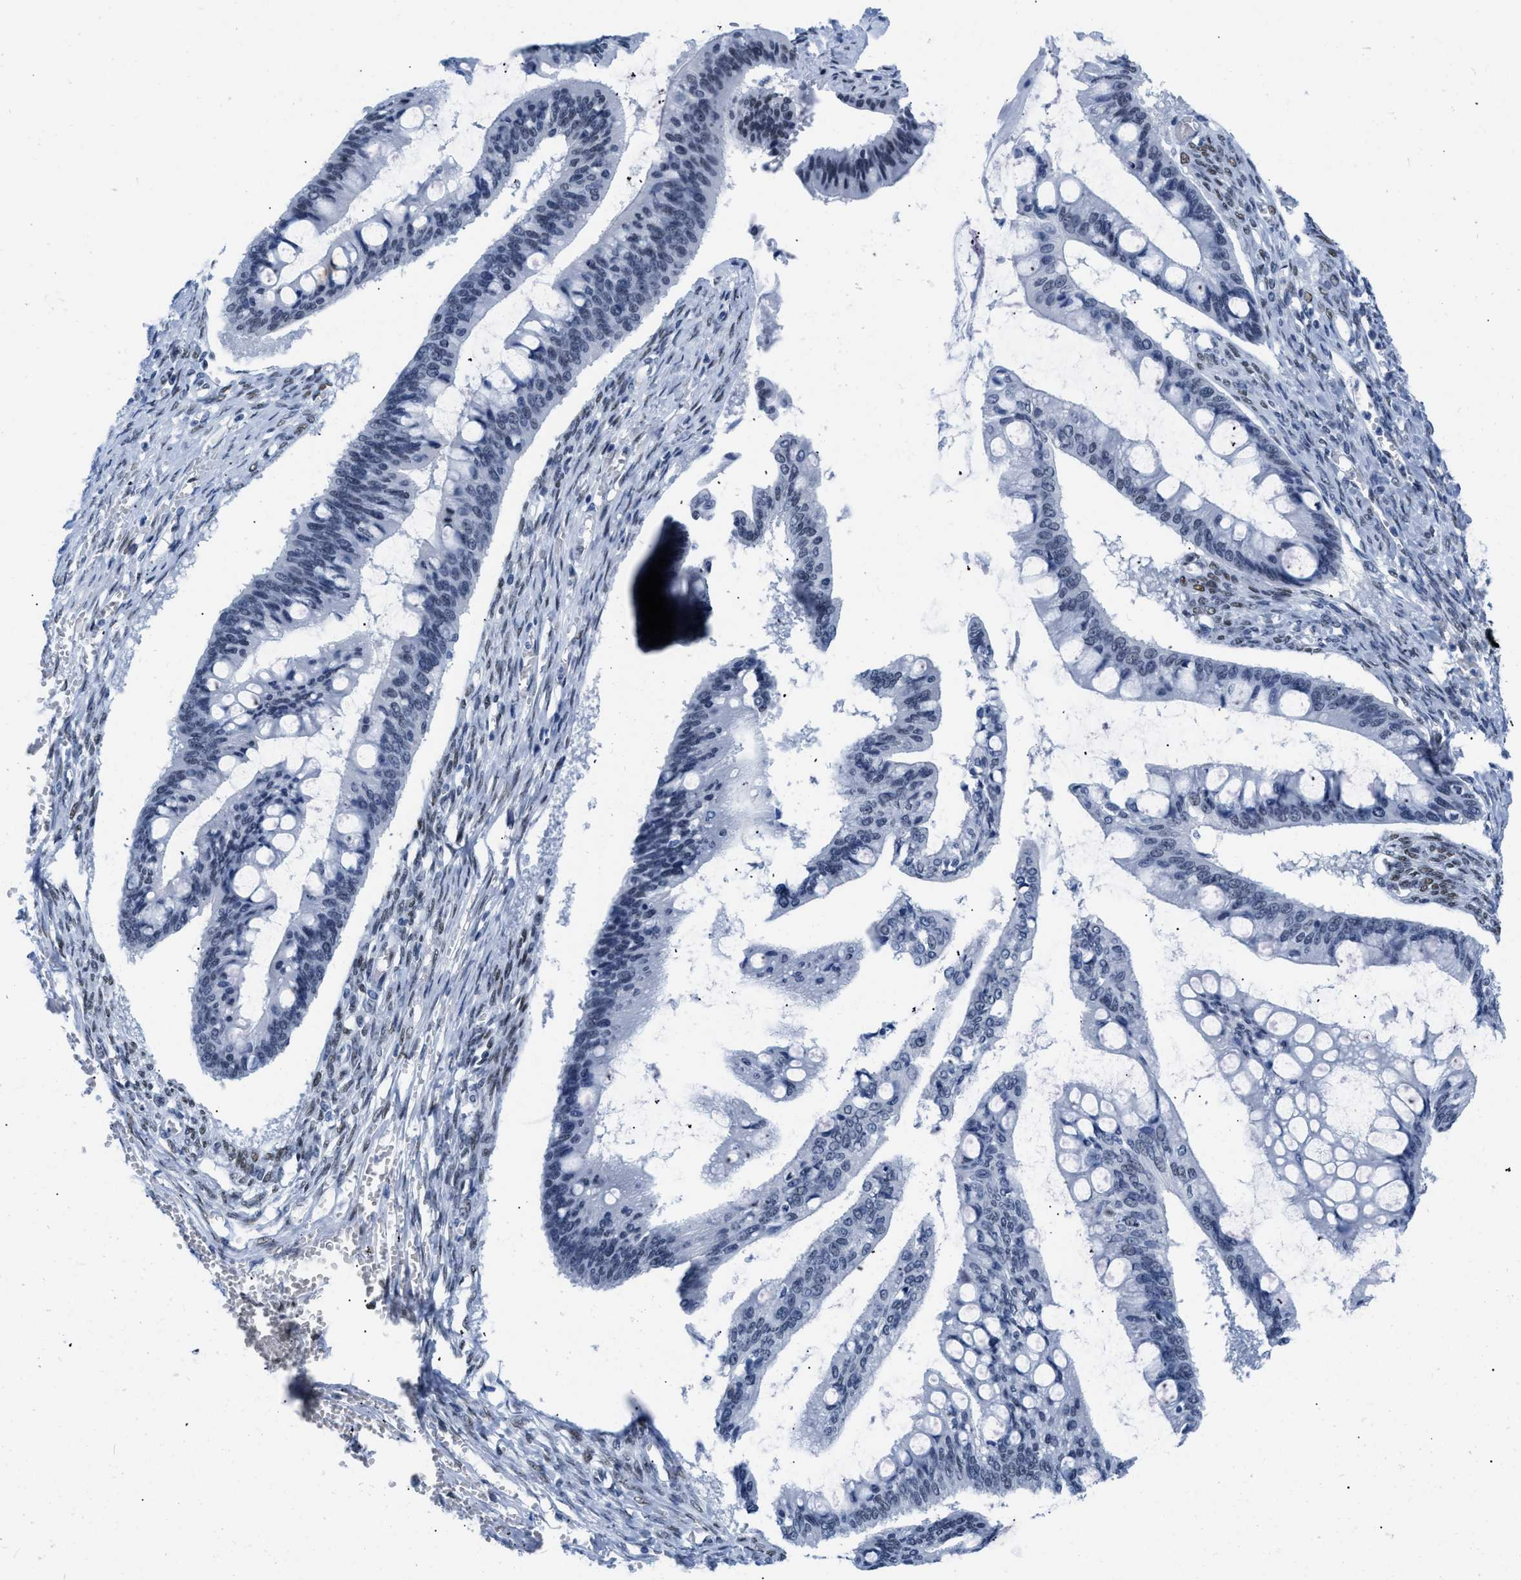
{"staining": {"intensity": "weak", "quantity": "<25%", "location": "nuclear"}, "tissue": "ovarian cancer", "cell_type": "Tumor cells", "image_type": "cancer", "snomed": [{"axis": "morphology", "description": "Cystadenocarcinoma, mucinous, NOS"}, {"axis": "topography", "description": "Ovary"}], "caption": "DAB immunohistochemical staining of ovarian cancer demonstrates no significant expression in tumor cells. Brightfield microscopy of IHC stained with DAB (brown) and hematoxylin (blue), captured at high magnification.", "gene": "CTBP1", "patient": {"sex": "female", "age": 73}}